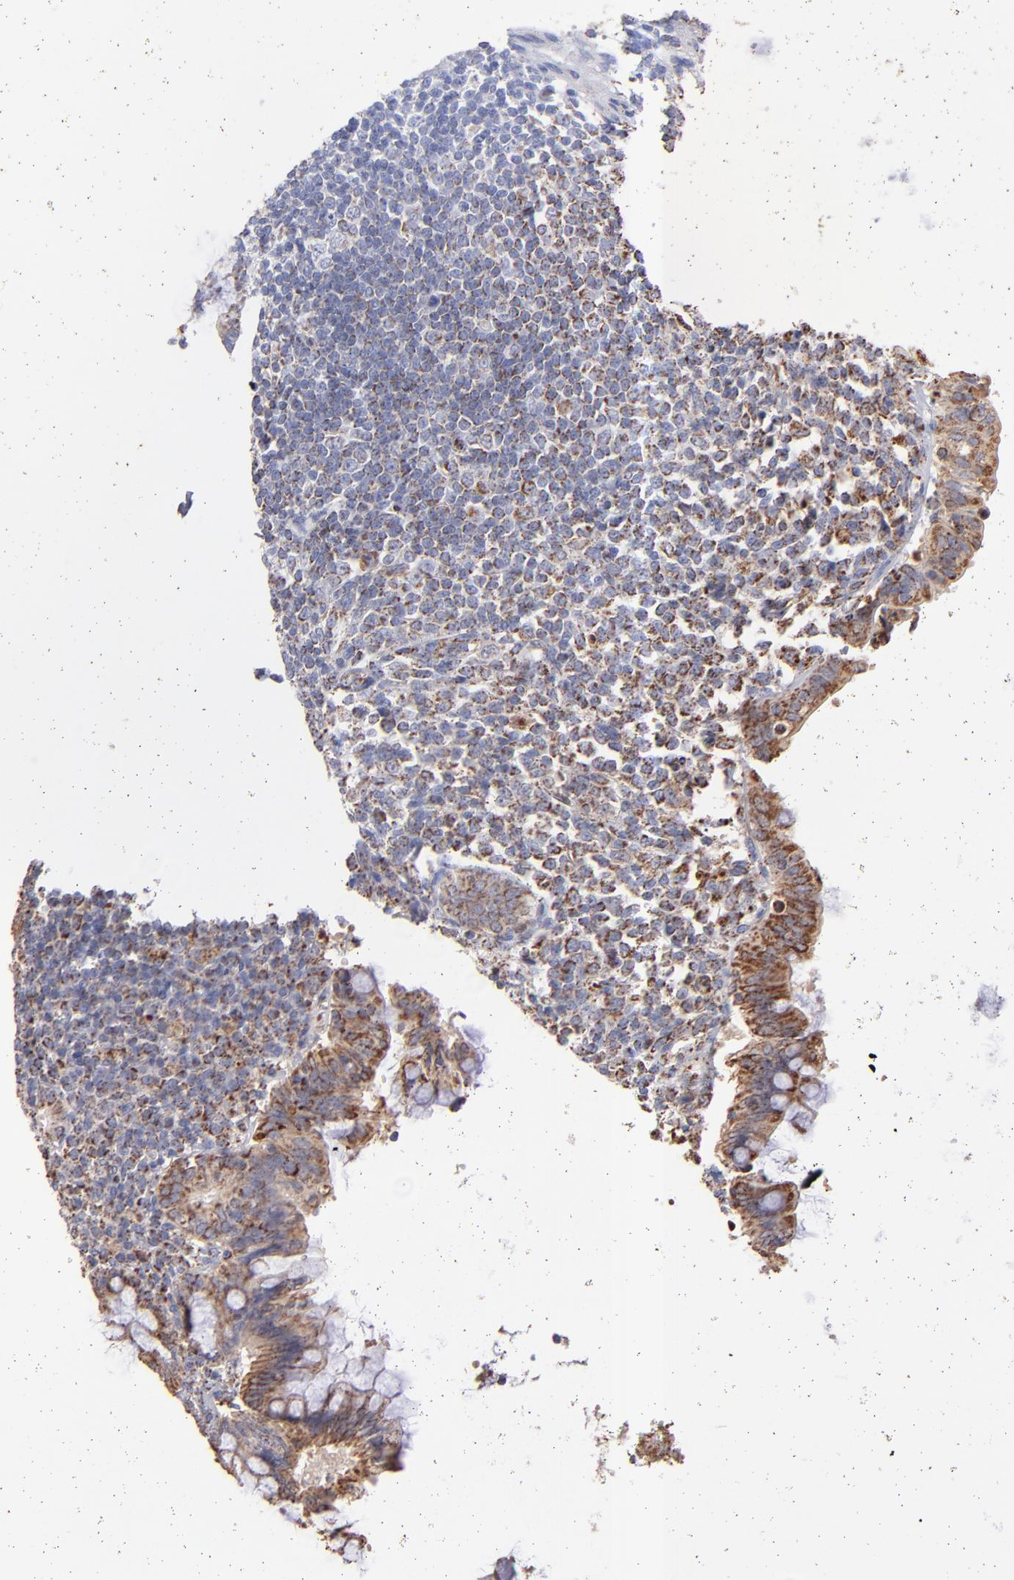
{"staining": {"intensity": "moderate", "quantity": ">75%", "location": "cytoplasmic/membranous"}, "tissue": "appendix", "cell_type": "Glandular cells", "image_type": "normal", "snomed": [{"axis": "morphology", "description": "Normal tissue, NOS"}, {"axis": "topography", "description": "Appendix"}], "caption": "IHC histopathology image of normal appendix stained for a protein (brown), which displays medium levels of moderate cytoplasmic/membranous staining in approximately >75% of glandular cells.", "gene": "DLST", "patient": {"sex": "female", "age": 66}}